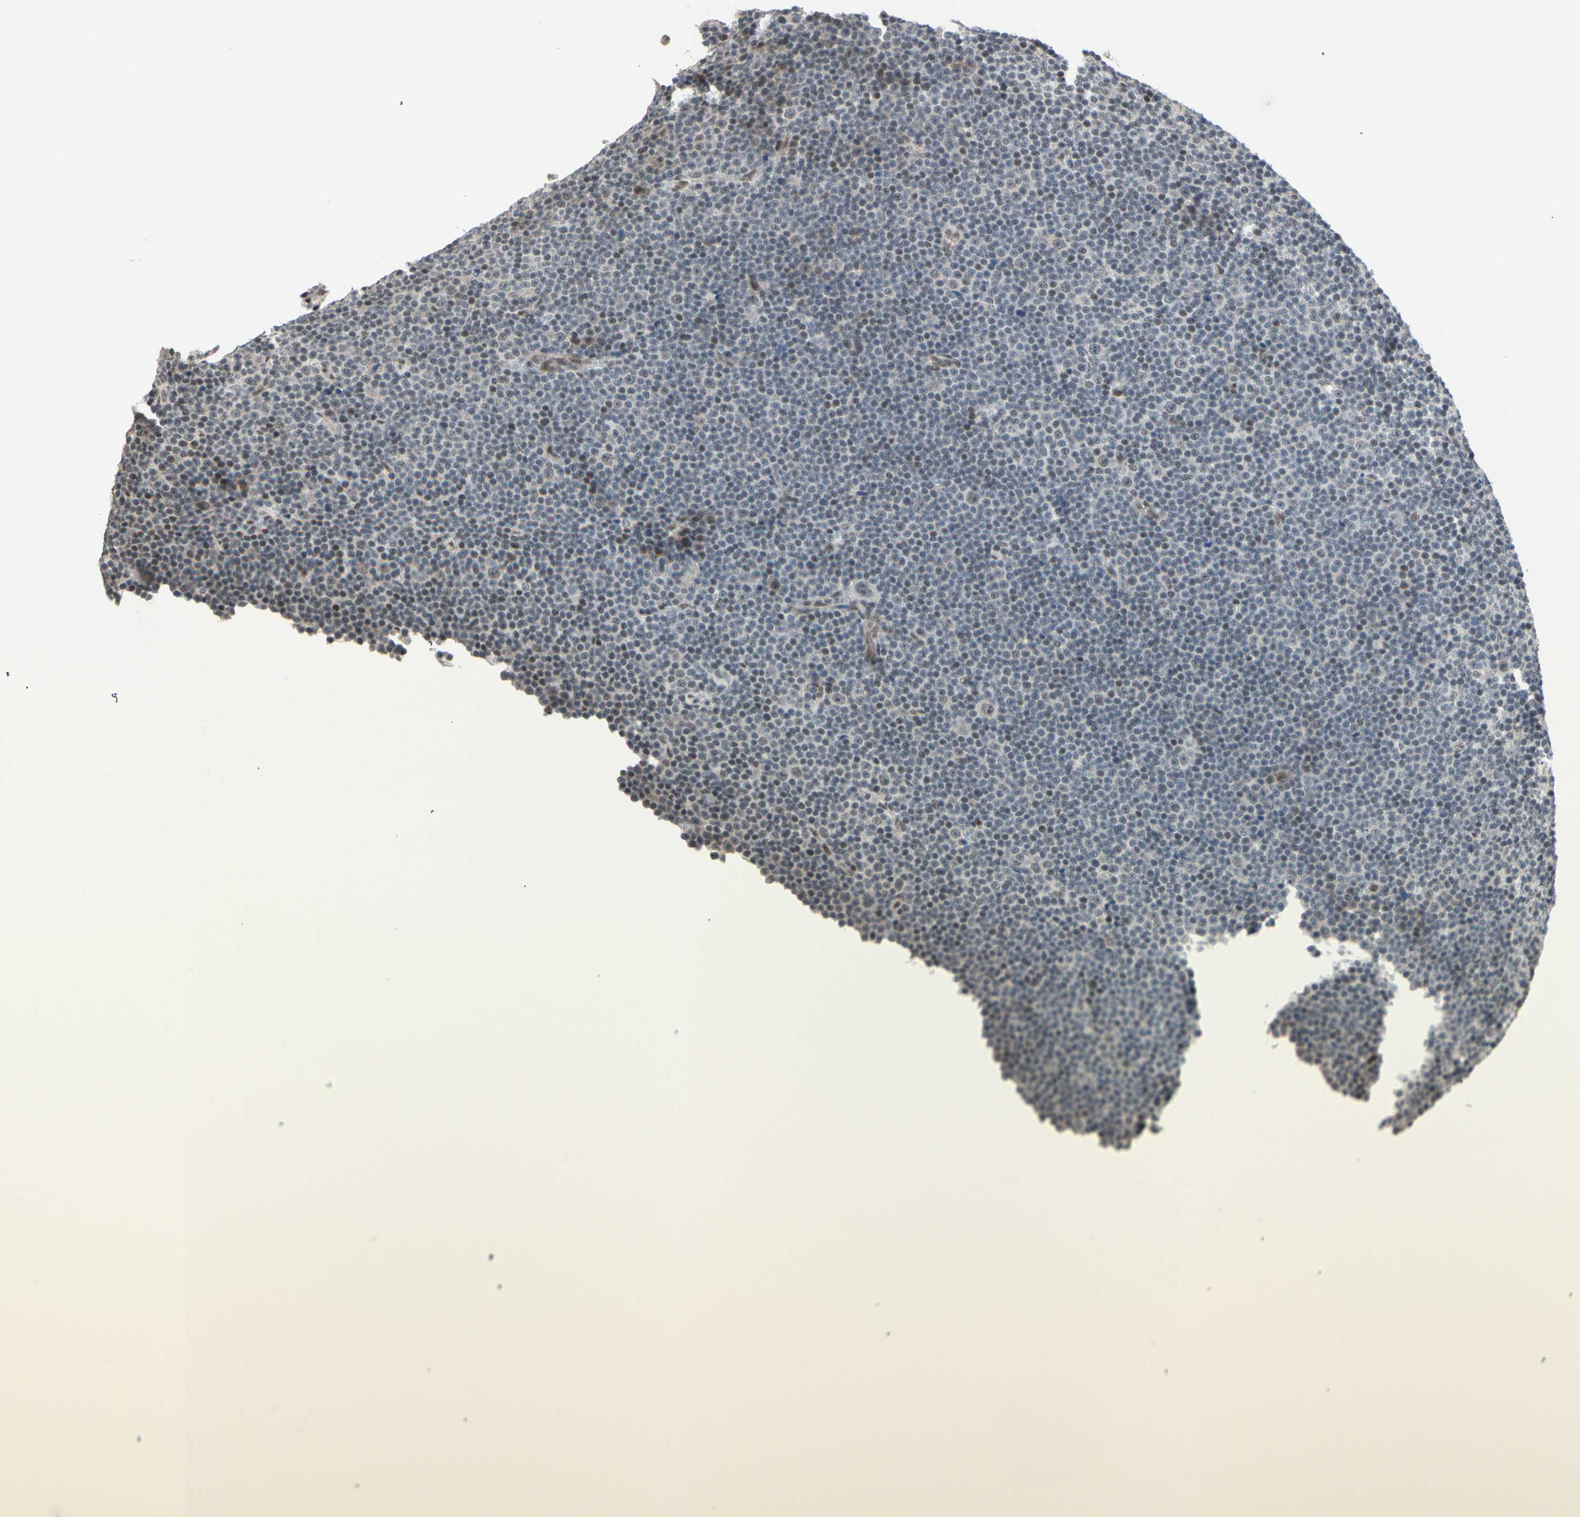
{"staining": {"intensity": "weak", "quantity": "<25%", "location": "nuclear"}, "tissue": "lymphoma", "cell_type": "Tumor cells", "image_type": "cancer", "snomed": [{"axis": "morphology", "description": "Malignant lymphoma, non-Hodgkin's type, Low grade"}, {"axis": "topography", "description": "Lymph node"}], "caption": "DAB (3,3'-diaminobenzidine) immunohistochemical staining of lymphoma demonstrates no significant expression in tumor cells. (DAB immunohistochemistry (IHC) visualized using brightfield microscopy, high magnification).", "gene": "TAF4", "patient": {"sex": "female", "age": 67}}